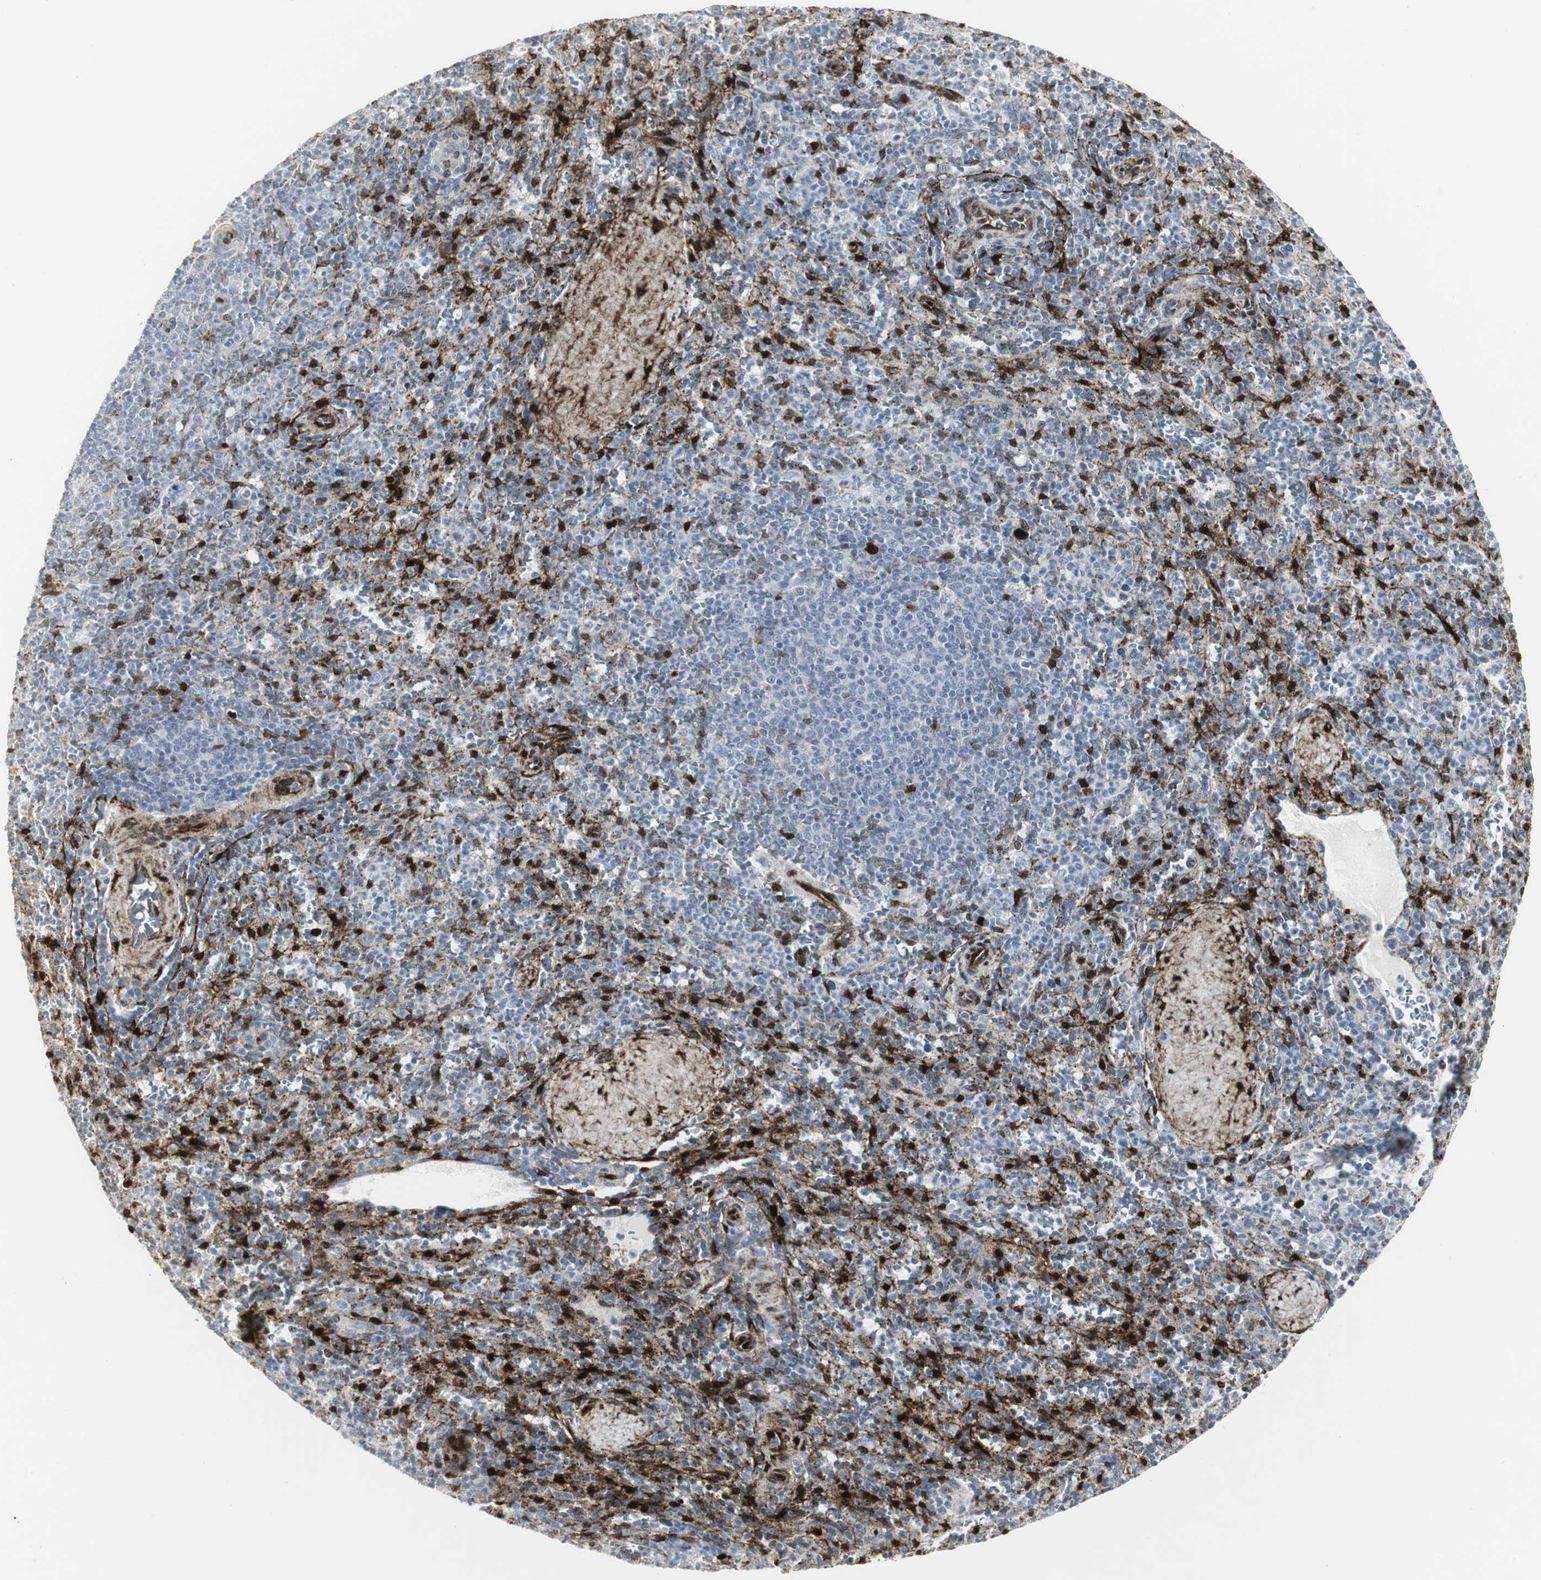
{"staining": {"intensity": "strong", "quantity": "25%-75%", "location": "cytoplasmic/membranous"}, "tissue": "spleen", "cell_type": "Cells in red pulp", "image_type": "normal", "snomed": [{"axis": "morphology", "description": "Normal tissue, NOS"}, {"axis": "topography", "description": "Spleen"}], "caption": "Immunohistochemical staining of benign human spleen shows strong cytoplasmic/membranous protein expression in approximately 25%-75% of cells in red pulp. (DAB IHC with brightfield microscopy, high magnification).", "gene": "PPP1R14A", "patient": {"sex": "male", "age": 36}}